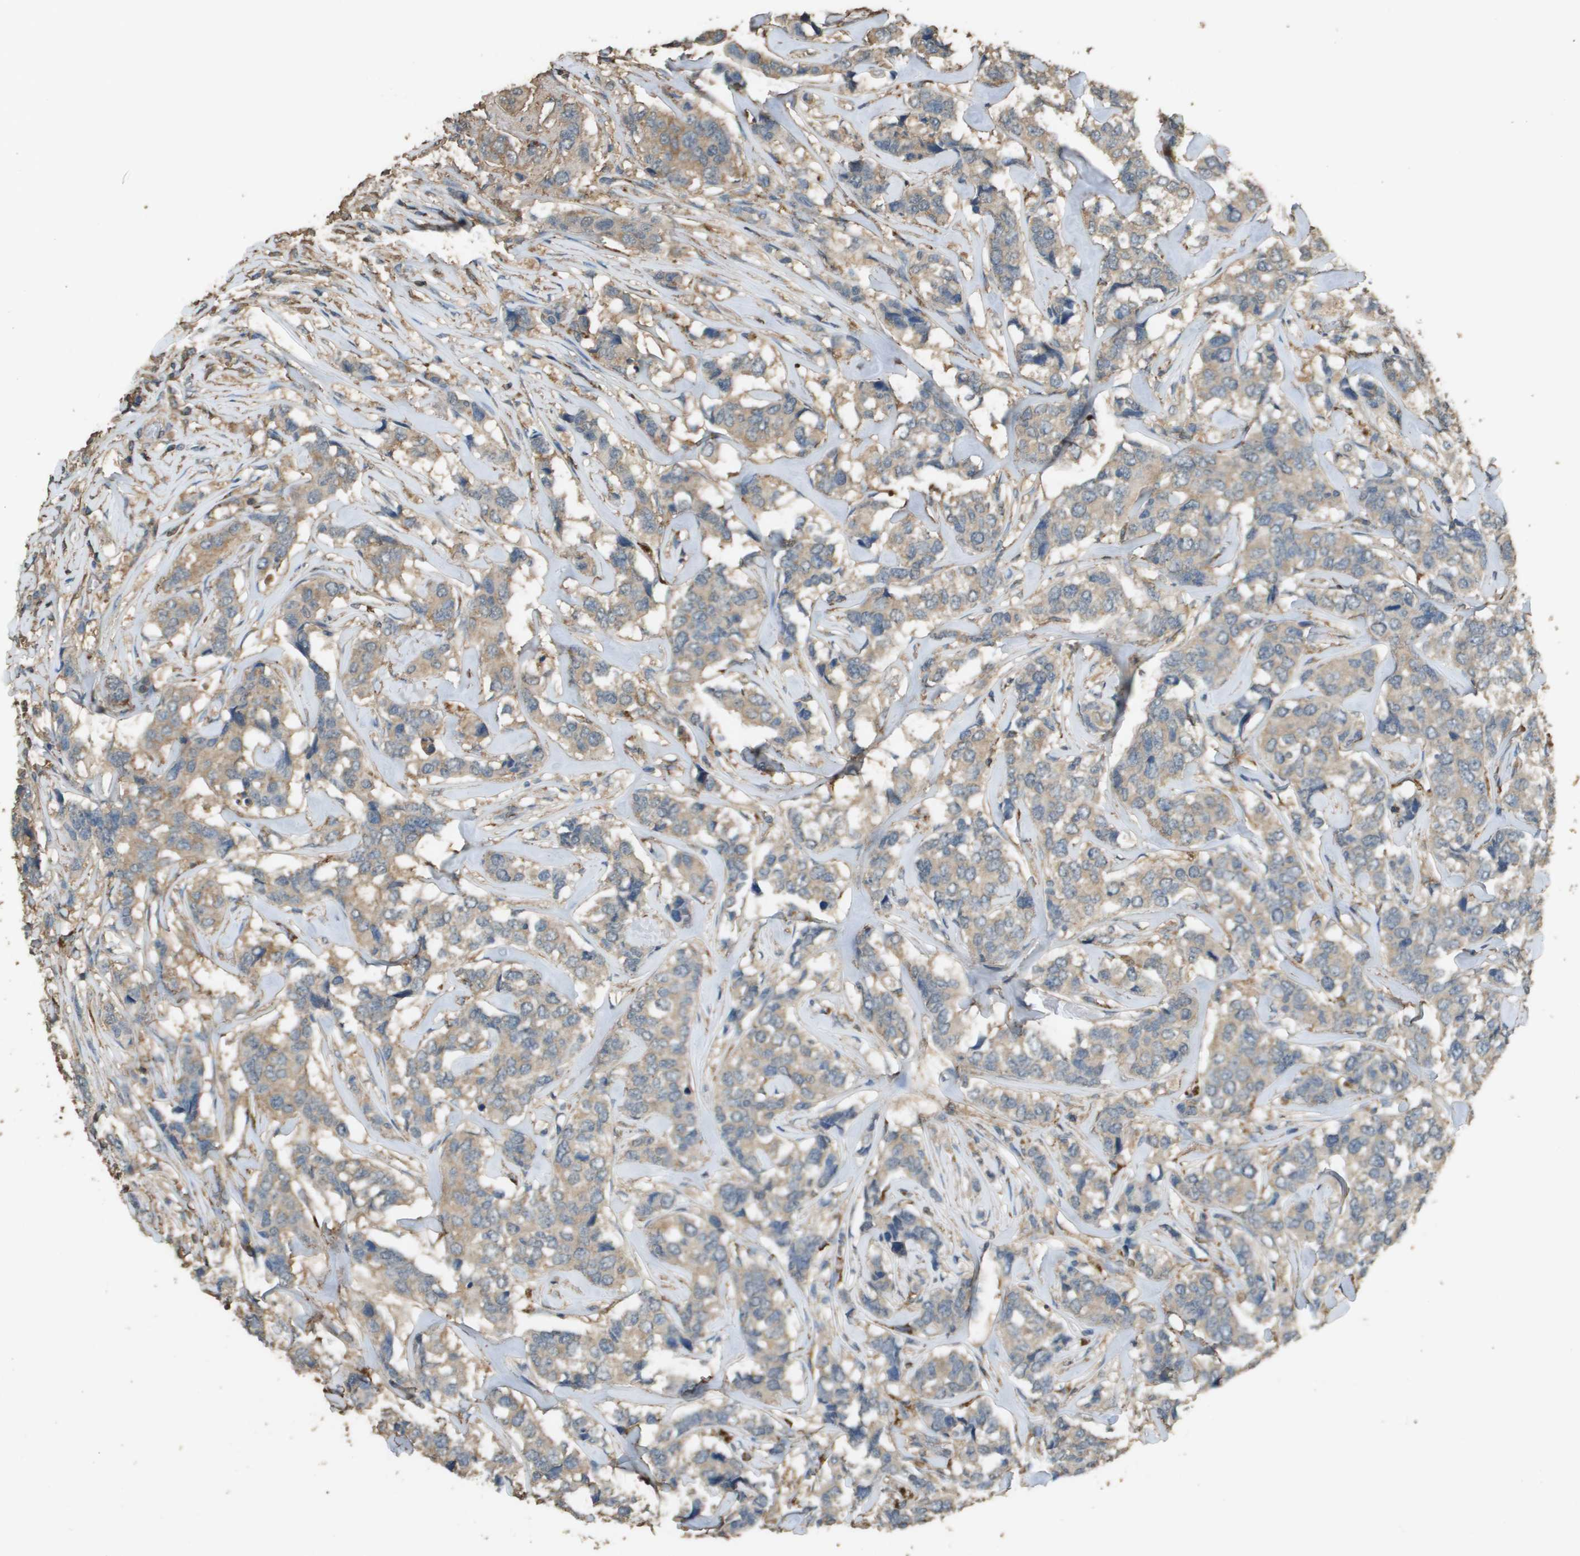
{"staining": {"intensity": "weak", "quantity": ">75%", "location": "cytoplasmic/membranous"}, "tissue": "breast cancer", "cell_type": "Tumor cells", "image_type": "cancer", "snomed": [{"axis": "morphology", "description": "Lobular carcinoma"}, {"axis": "topography", "description": "Breast"}], "caption": "Immunohistochemical staining of lobular carcinoma (breast) reveals low levels of weak cytoplasmic/membranous protein positivity in about >75% of tumor cells. The staining is performed using DAB (3,3'-diaminobenzidine) brown chromogen to label protein expression. The nuclei are counter-stained blue using hematoxylin.", "gene": "MS4A7", "patient": {"sex": "female", "age": 59}}